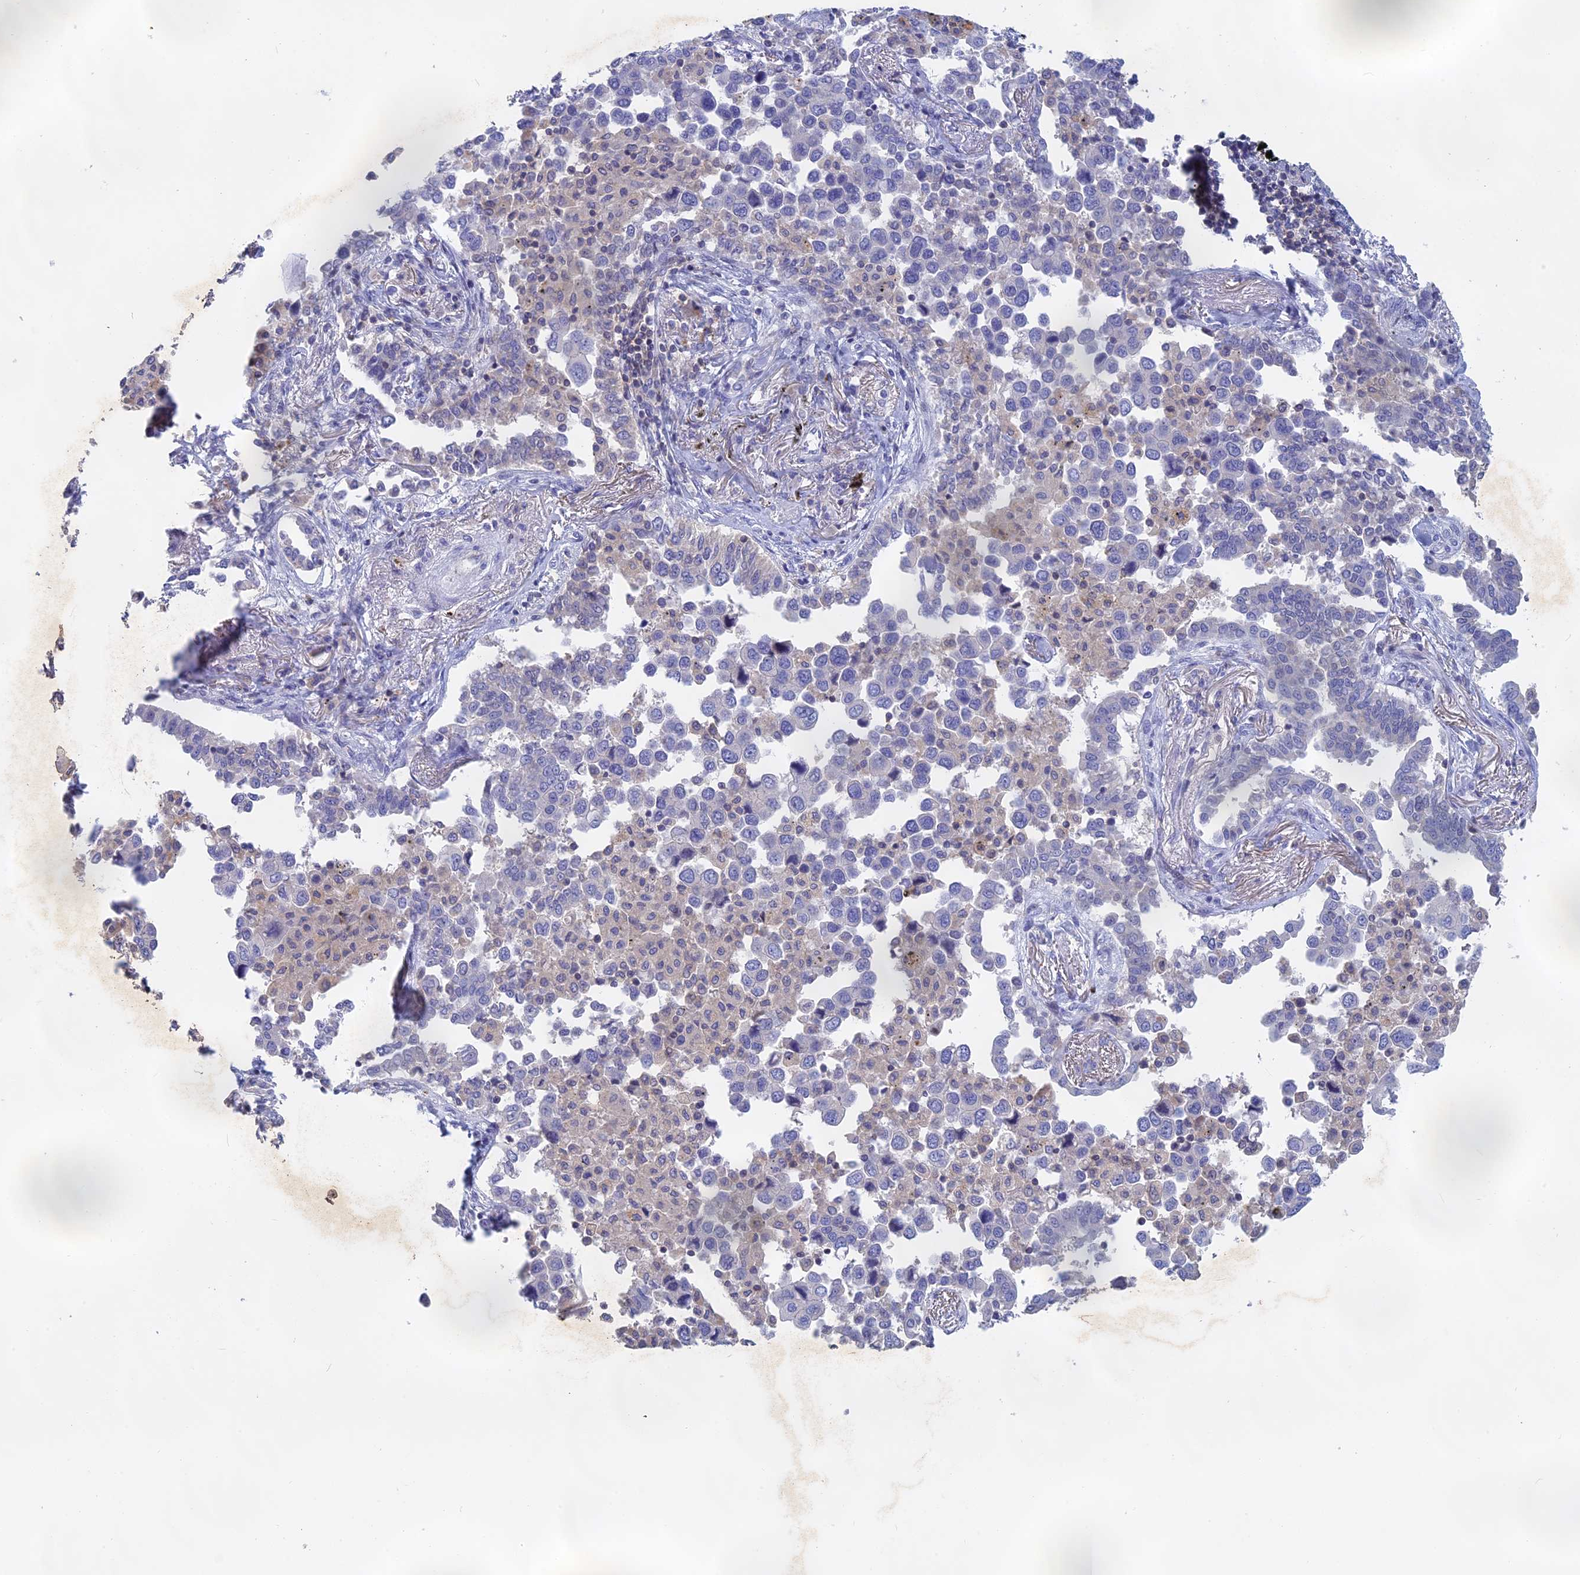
{"staining": {"intensity": "negative", "quantity": "none", "location": "none"}, "tissue": "lung cancer", "cell_type": "Tumor cells", "image_type": "cancer", "snomed": [{"axis": "morphology", "description": "Adenocarcinoma, NOS"}, {"axis": "topography", "description": "Lung"}], "caption": "Lung adenocarcinoma stained for a protein using immunohistochemistry exhibits no staining tumor cells.", "gene": "ACP7", "patient": {"sex": "male", "age": 67}}